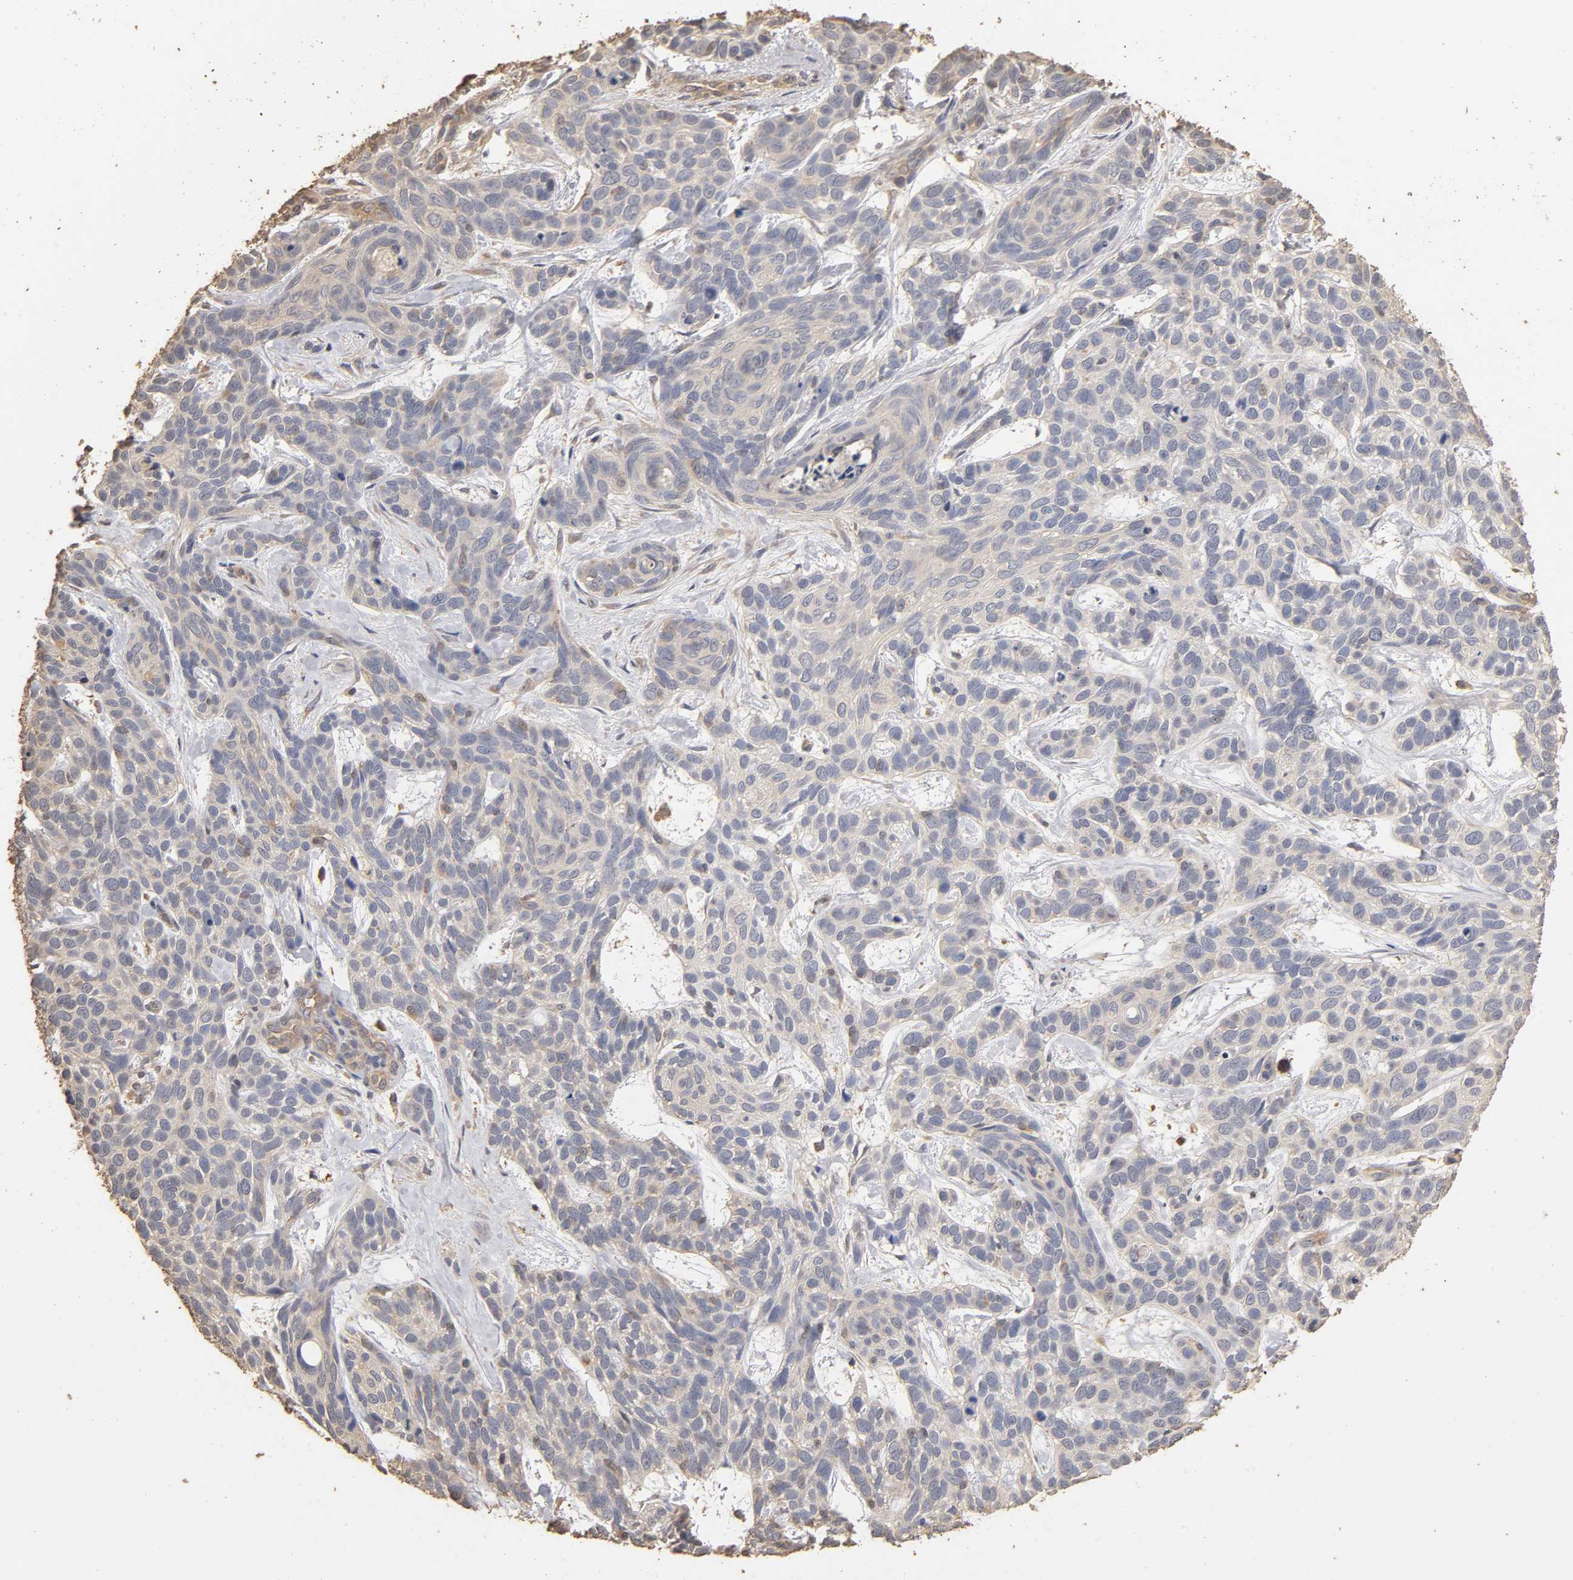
{"staining": {"intensity": "negative", "quantity": "none", "location": "none"}, "tissue": "skin cancer", "cell_type": "Tumor cells", "image_type": "cancer", "snomed": [{"axis": "morphology", "description": "Basal cell carcinoma"}, {"axis": "topography", "description": "Skin"}], "caption": "Skin basal cell carcinoma was stained to show a protein in brown. There is no significant positivity in tumor cells.", "gene": "VSIG4", "patient": {"sex": "male", "age": 87}}